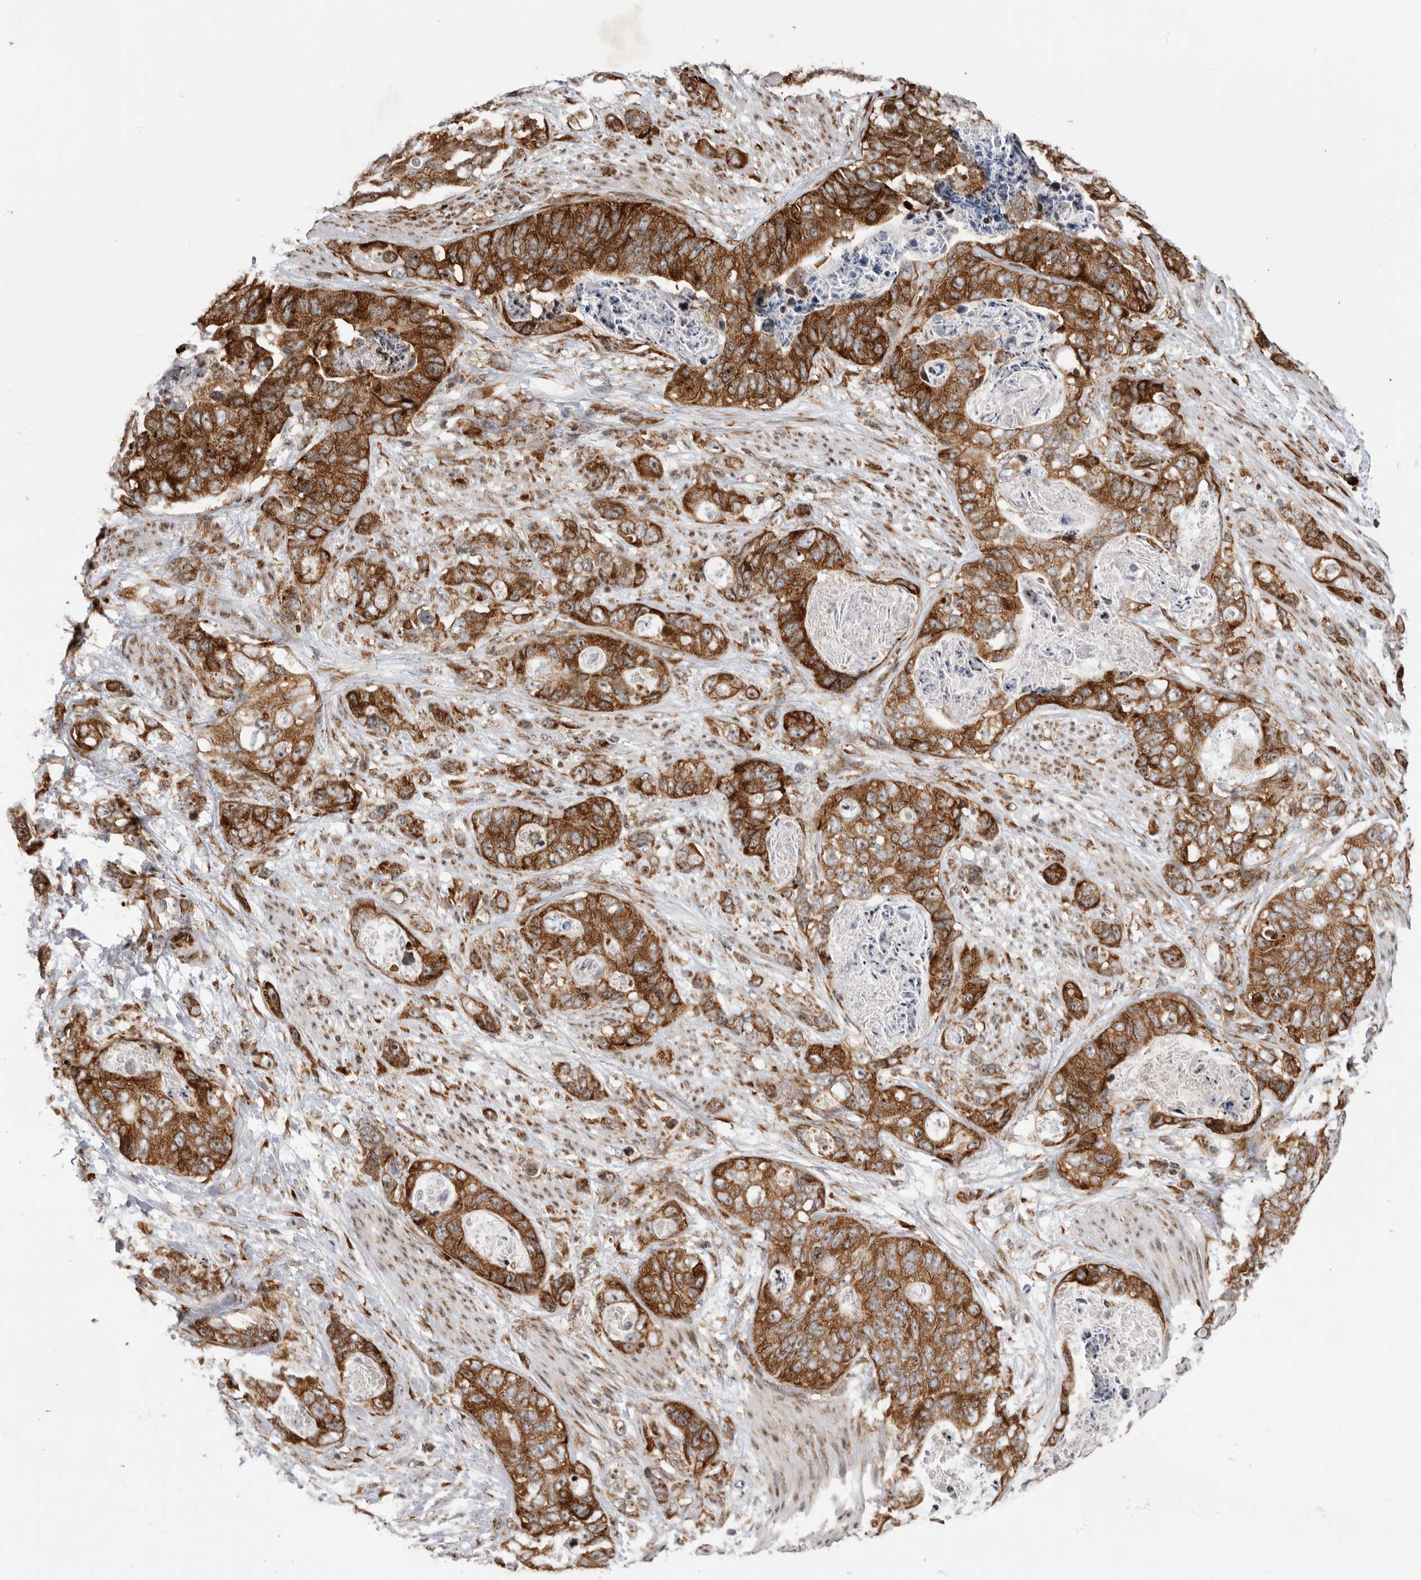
{"staining": {"intensity": "strong", "quantity": ">75%", "location": "cytoplasmic/membranous"}, "tissue": "stomach cancer", "cell_type": "Tumor cells", "image_type": "cancer", "snomed": [{"axis": "morphology", "description": "Normal tissue, NOS"}, {"axis": "morphology", "description": "Adenocarcinoma, NOS"}, {"axis": "topography", "description": "Stomach"}], "caption": "Tumor cells display strong cytoplasmic/membranous expression in about >75% of cells in stomach cancer (adenocarcinoma).", "gene": "FZD3", "patient": {"sex": "female", "age": 89}}